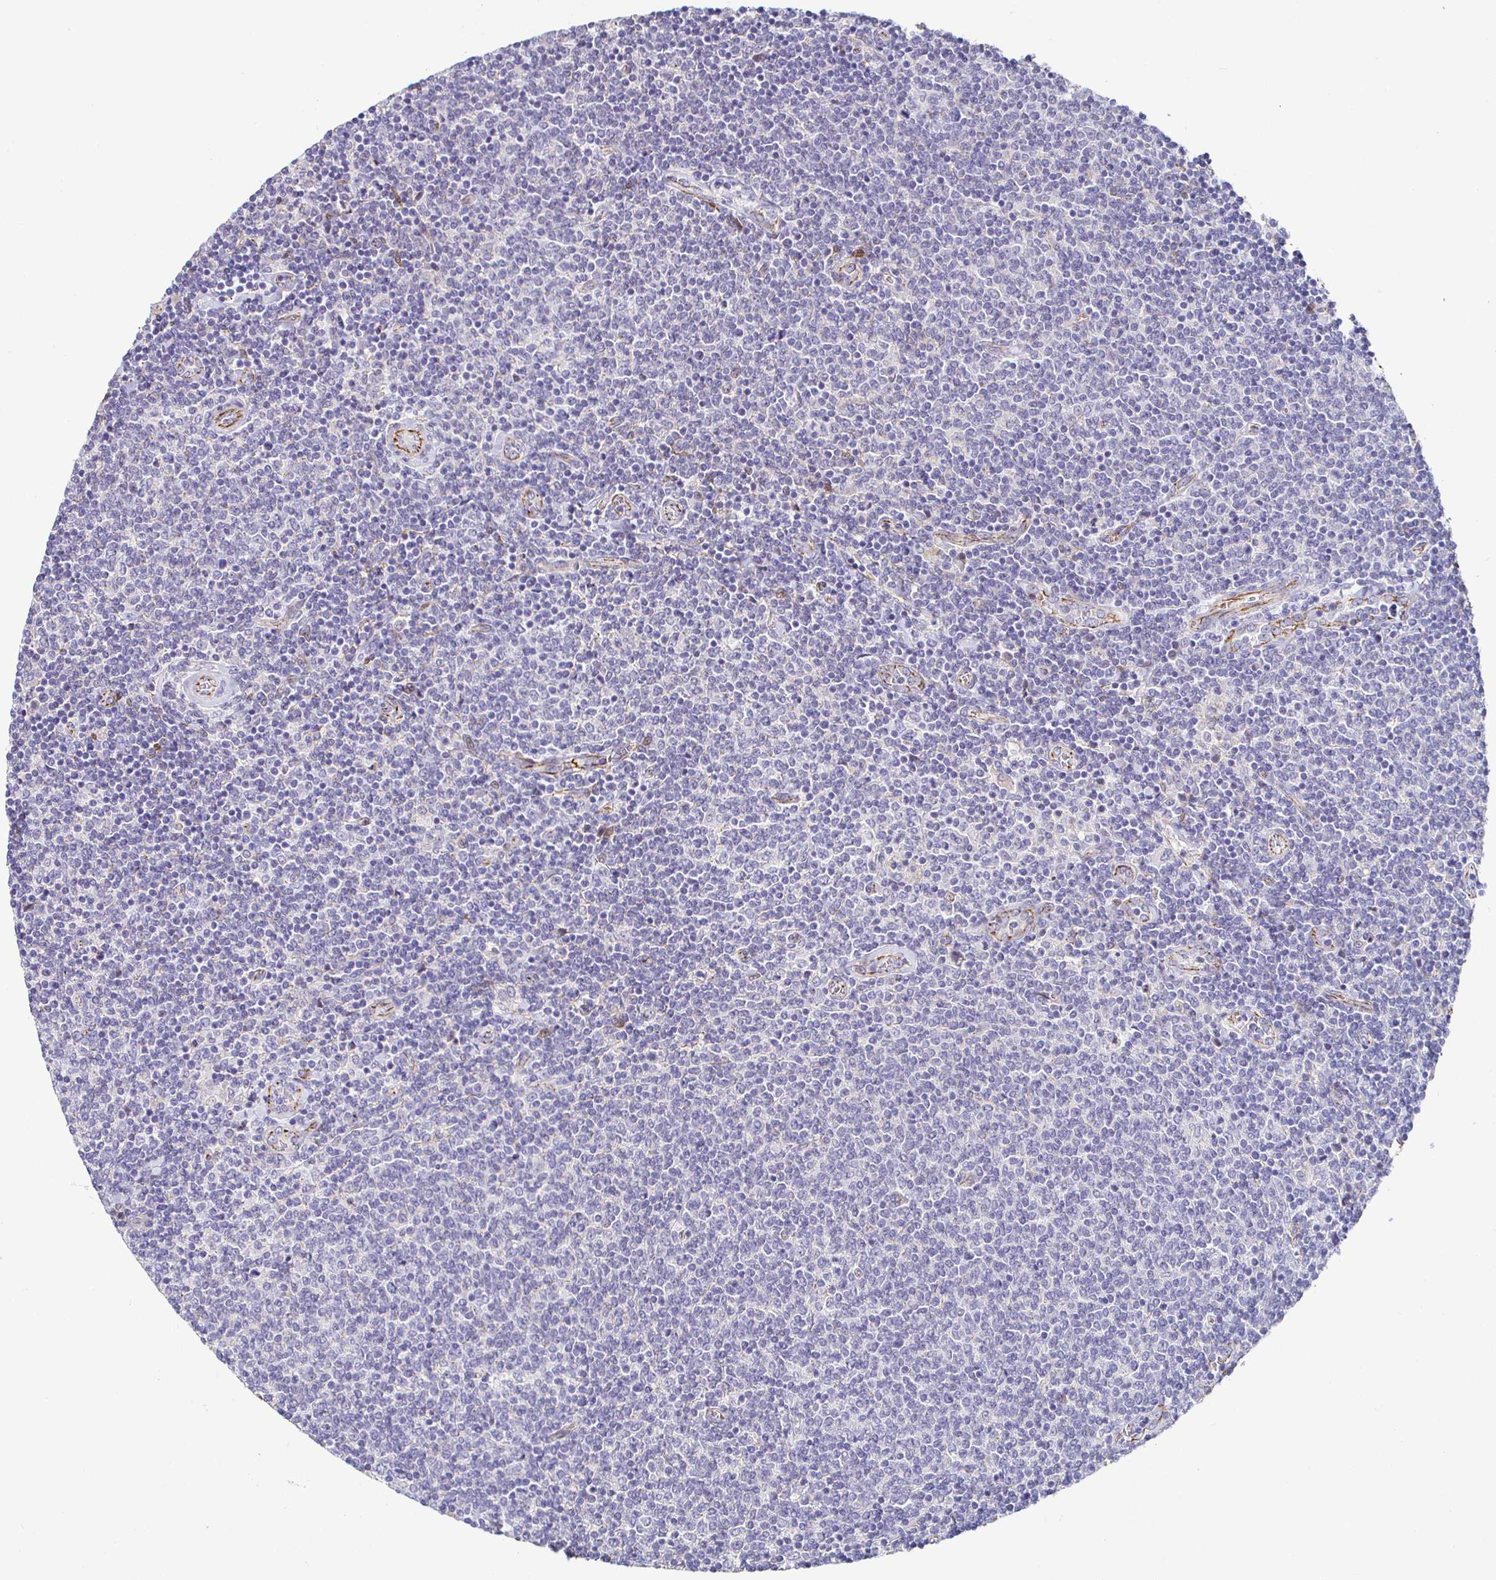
{"staining": {"intensity": "negative", "quantity": "none", "location": "none"}, "tissue": "lymphoma", "cell_type": "Tumor cells", "image_type": "cancer", "snomed": [{"axis": "morphology", "description": "Malignant lymphoma, non-Hodgkin's type, Low grade"}, {"axis": "topography", "description": "Lymph node"}], "caption": "Immunohistochemistry (IHC) of lymphoma demonstrates no staining in tumor cells.", "gene": "PIWIL3", "patient": {"sex": "male", "age": 52}}